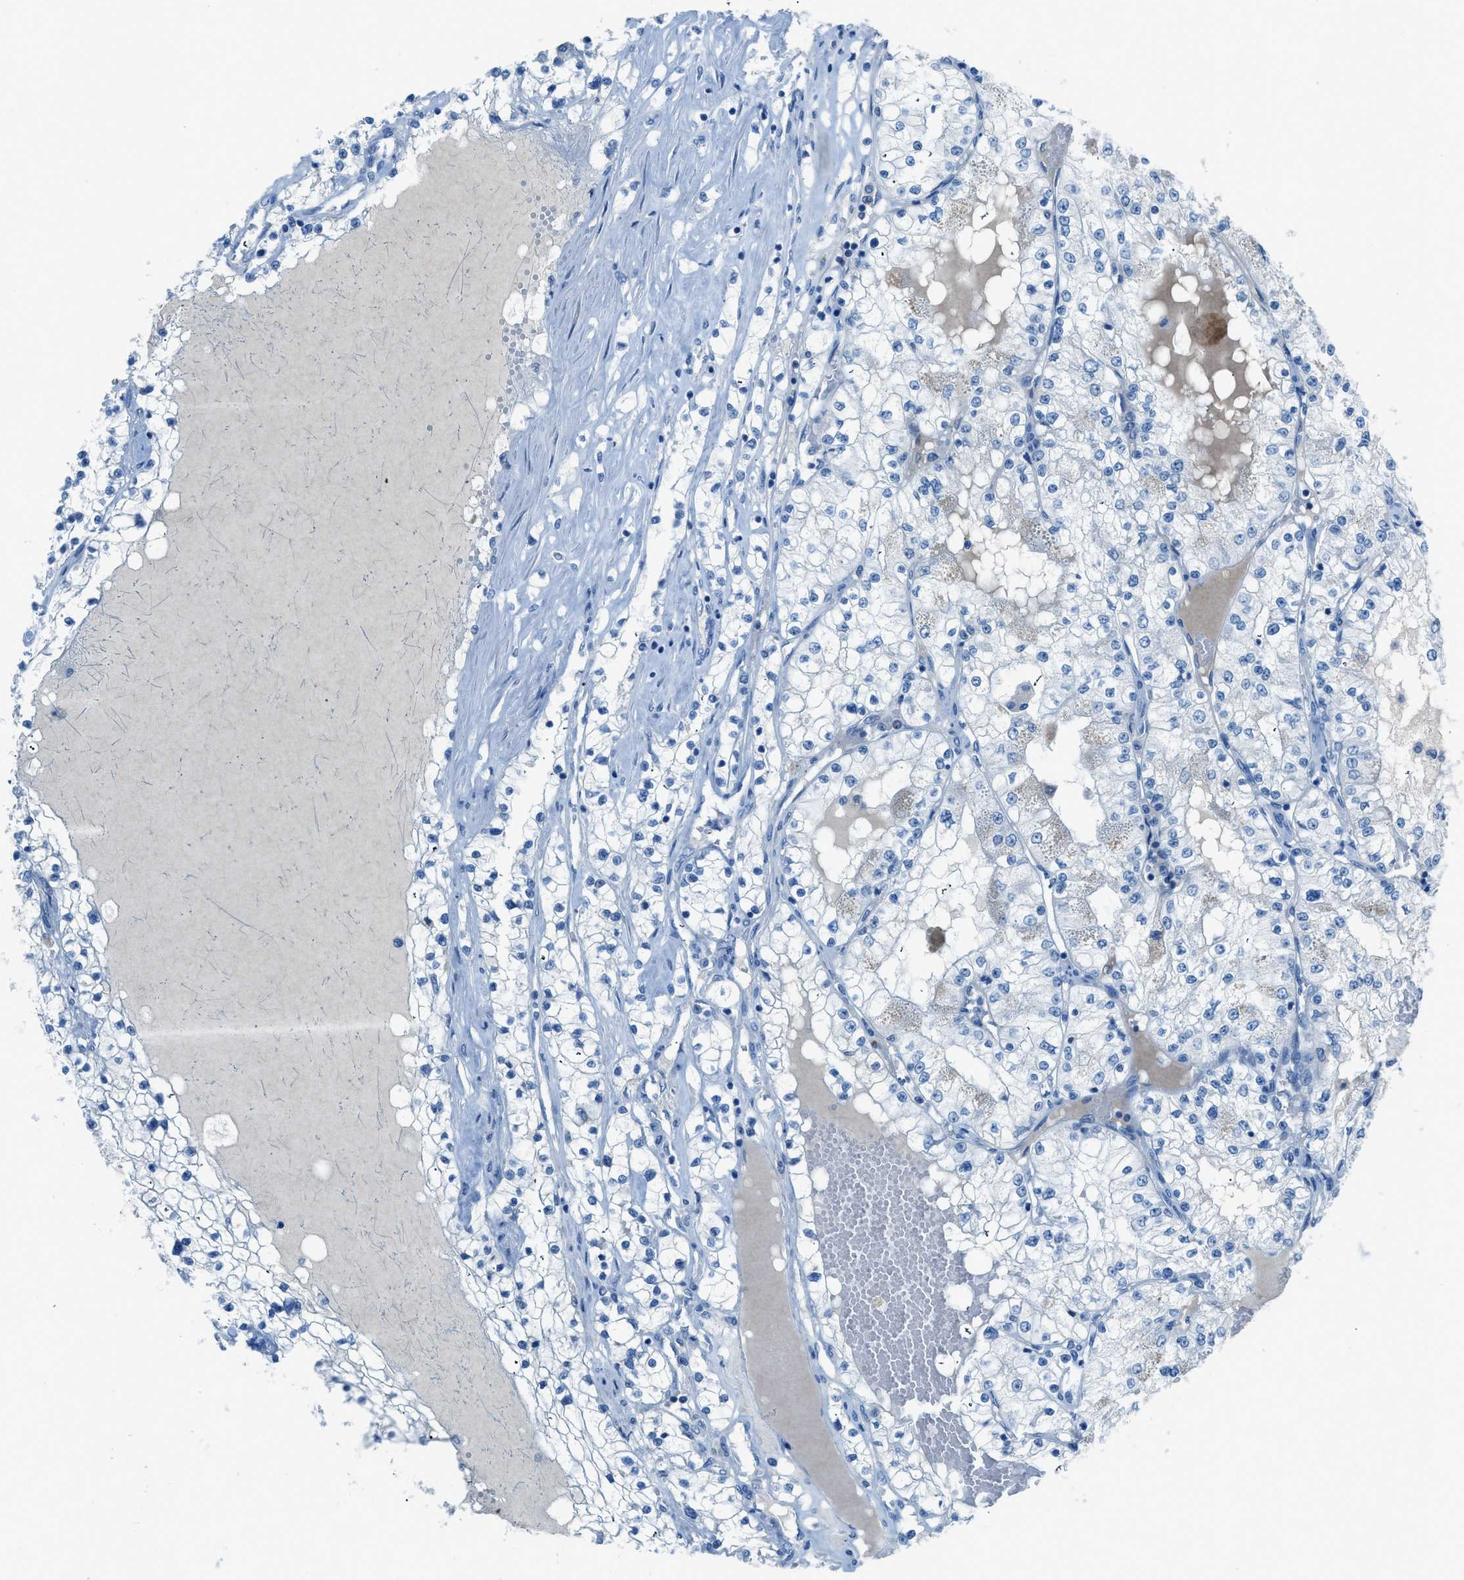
{"staining": {"intensity": "negative", "quantity": "none", "location": "none"}, "tissue": "renal cancer", "cell_type": "Tumor cells", "image_type": "cancer", "snomed": [{"axis": "morphology", "description": "Adenocarcinoma, NOS"}, {"axis": "topography", "description": "Kidney"}], "caption": "Tumor cells show no significant protein positivity in renal adenocarcinoma.", "gene": "ACAN", "patient": {"sex": "male", "age": 68}}